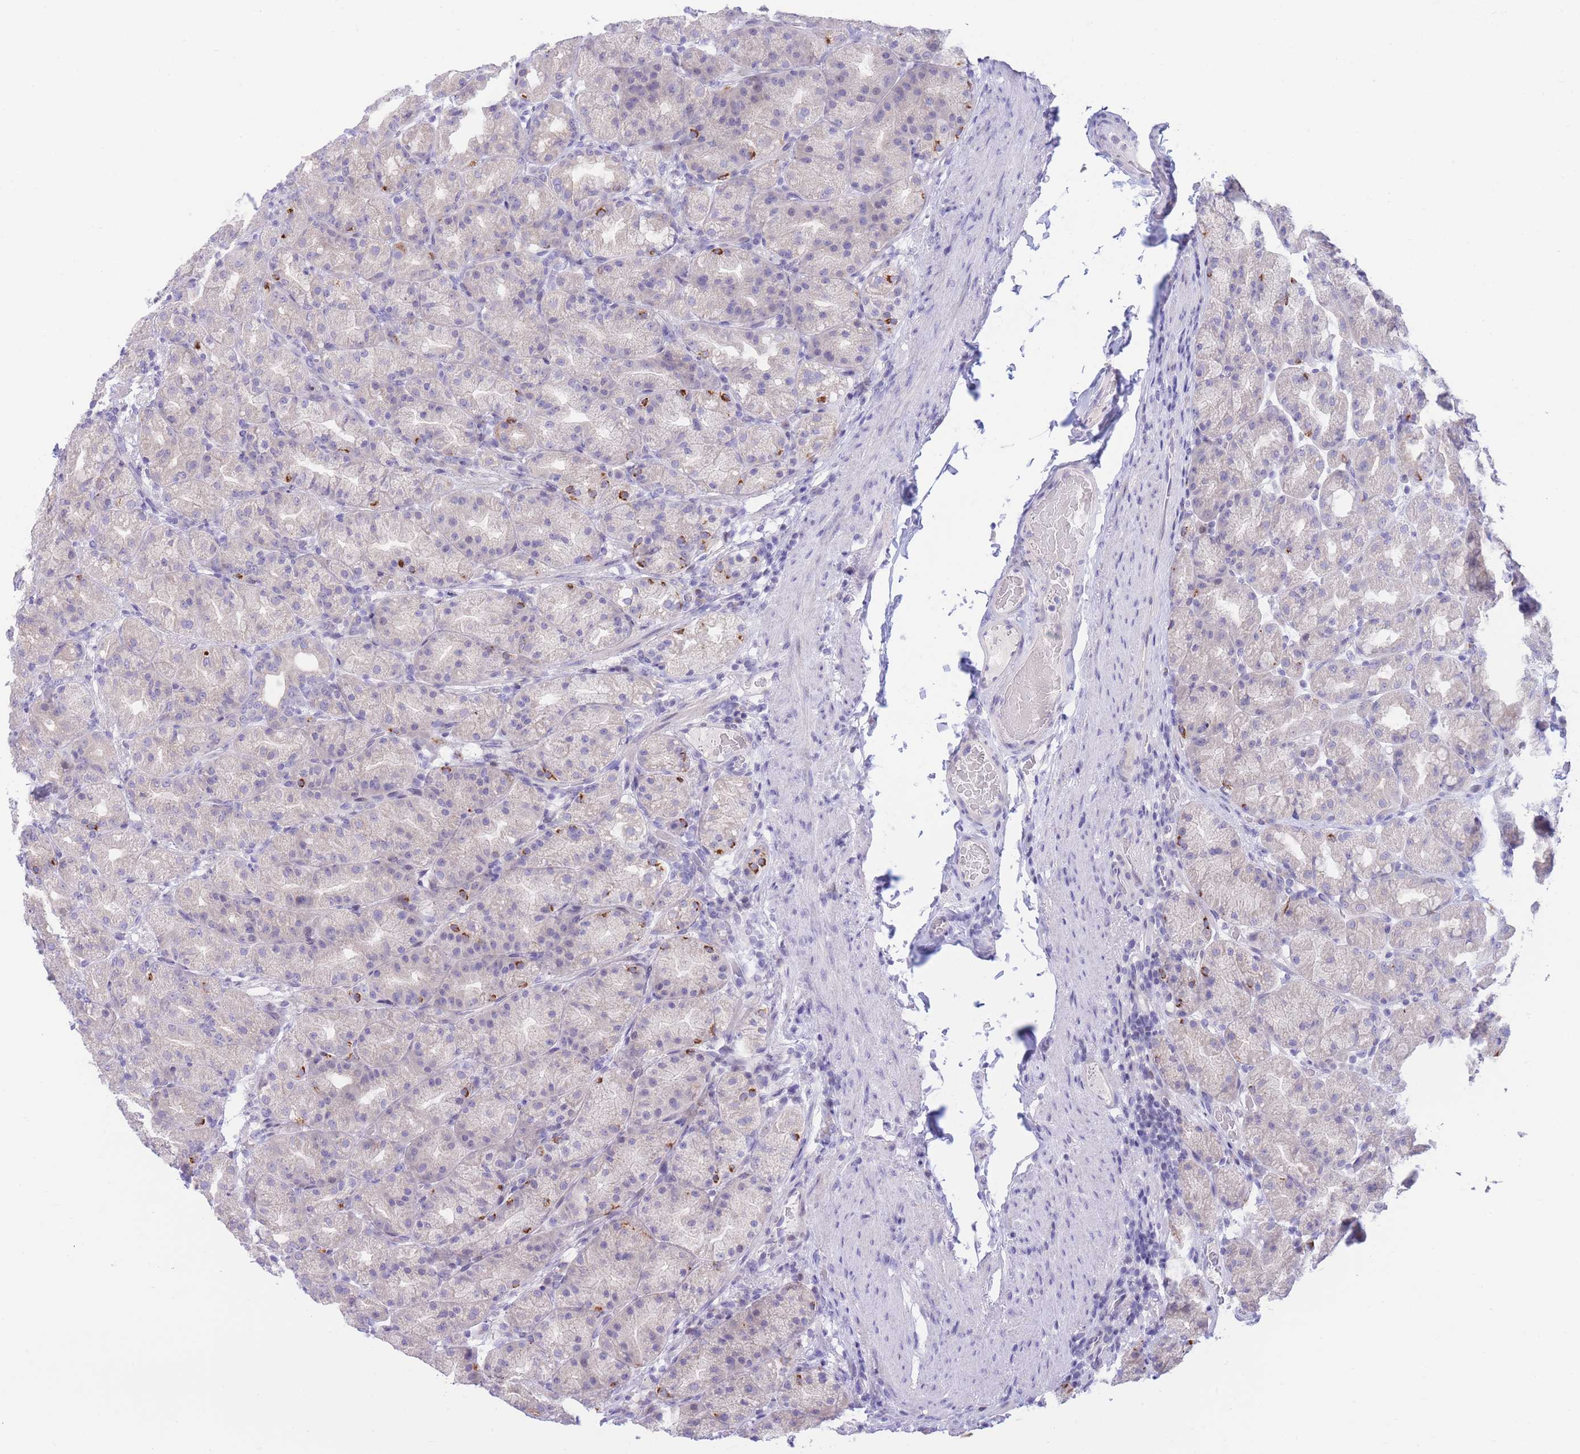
{"staining": {"intensity": "weak", "quantity": "<25%", "location": "cytoplasmic/membranous,nuclear"}, "tissue": "stomach", "cell_type": "Glandular cells", "image_type": "normal", "snomed": [{"axis": "morphology", "description": "Normal tissue, NOS"}, {"axis": "topography", "description": "Stomach, upper"}, {"axis": "topography", "description": "Stomach"}], "caption": "Immunohistochemistry (IHC) micrograph of normal stomach: stomach stained with DAB reveals no significant protein staining in glandular cells. (Immunohistochemistry (IHC), brightfield microscopy, high magnification).", "gene": "RPL39L", "patient": {"sex": "male", "age": 68}}